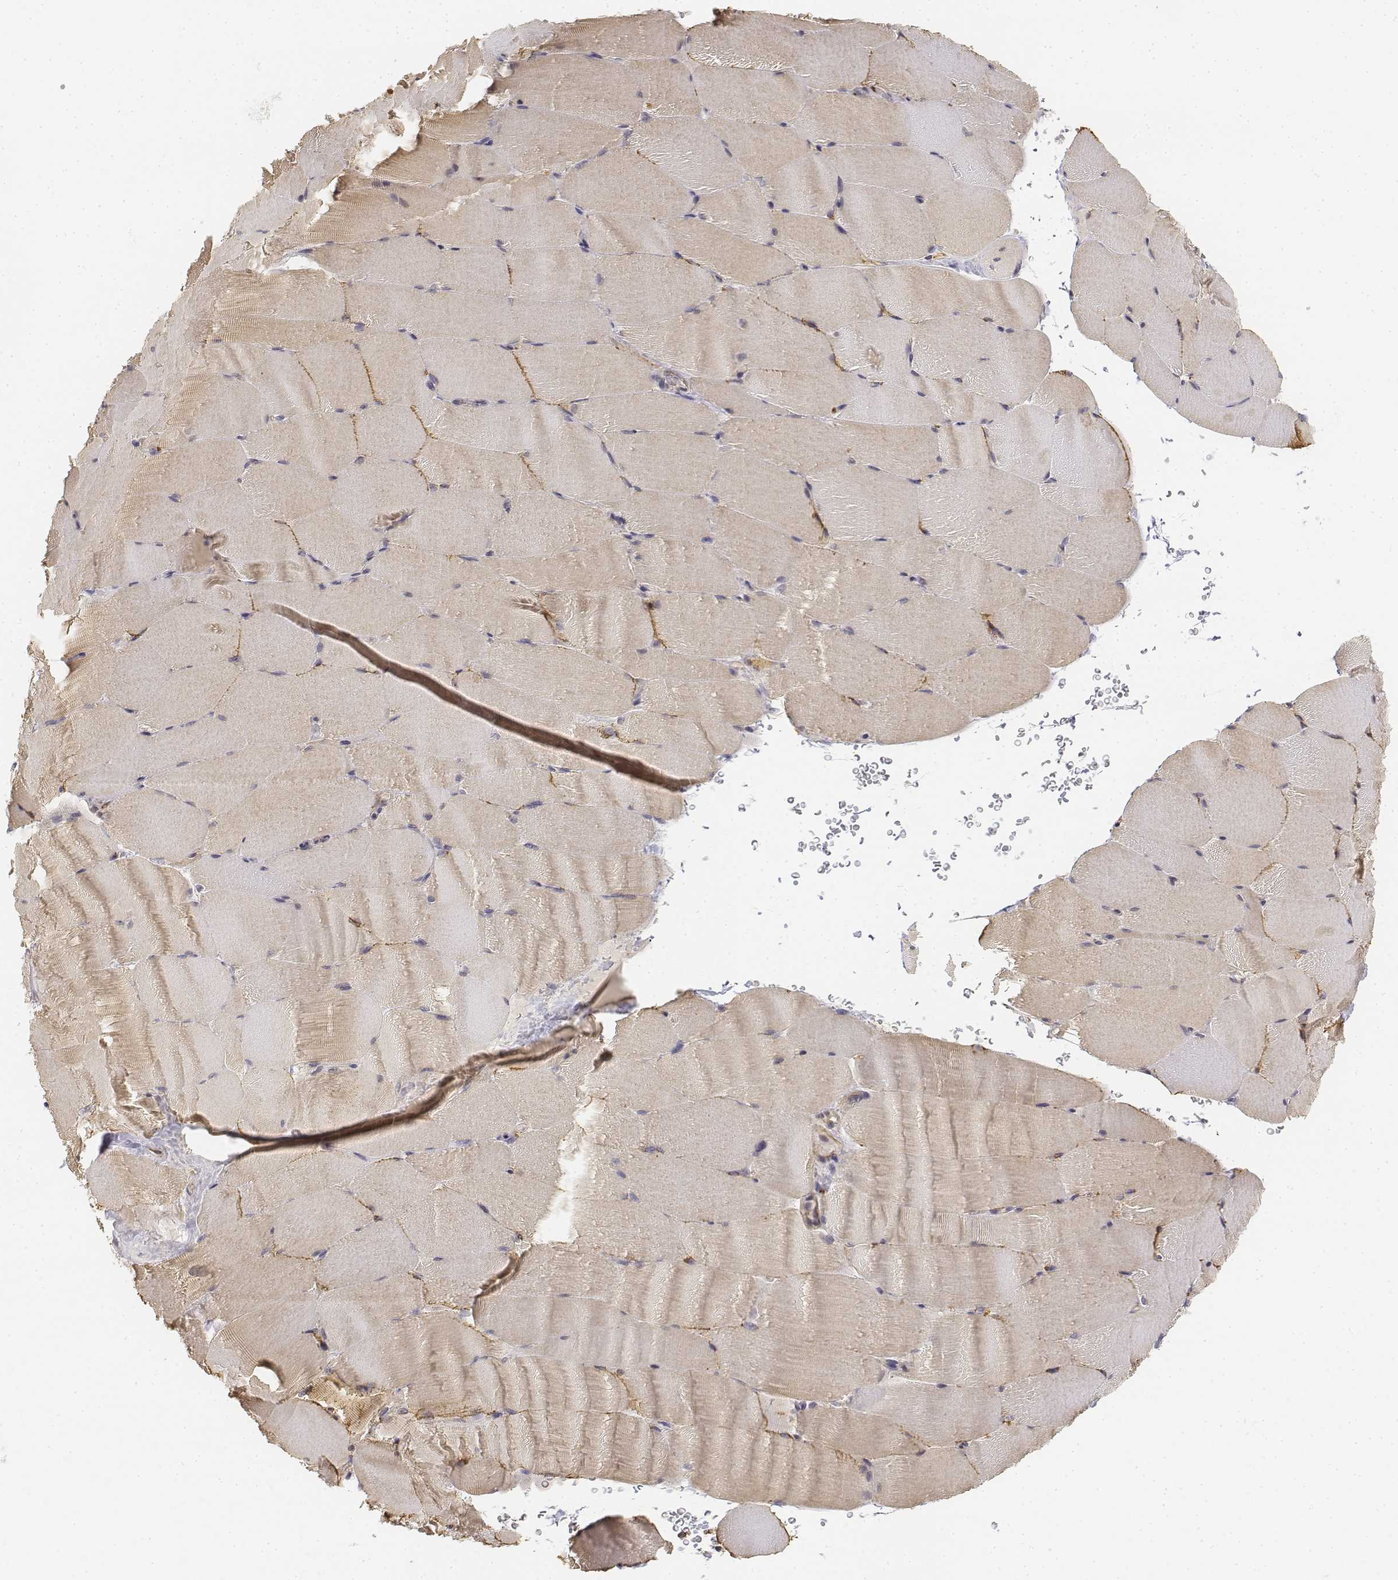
{"staining": {"intensity": "negative", "quantity": "none", "location": "none"}, "tissue": "skeletal muscle", "cell_type": "Myocytes", "image_type": "normal", "snomed": [{"axis": "morphology", "description": "Normal tissue, NOS"}, {"axis": "topography", "description": "Skeletal muscle"}], "caption": "This photomicrograph is of unremarkable skeletal muscle stained with IHC to label a protein in brown with the nuclei are counter-stained blue. There is no staining in myocytes. The staining is performed using DAB (3,3'-diaminobenzidine) brown chromogen with nuclei counter-stained in using hematoxylin.", "gene": "CD14", "patient": {"sex": "female", "age": 37}}